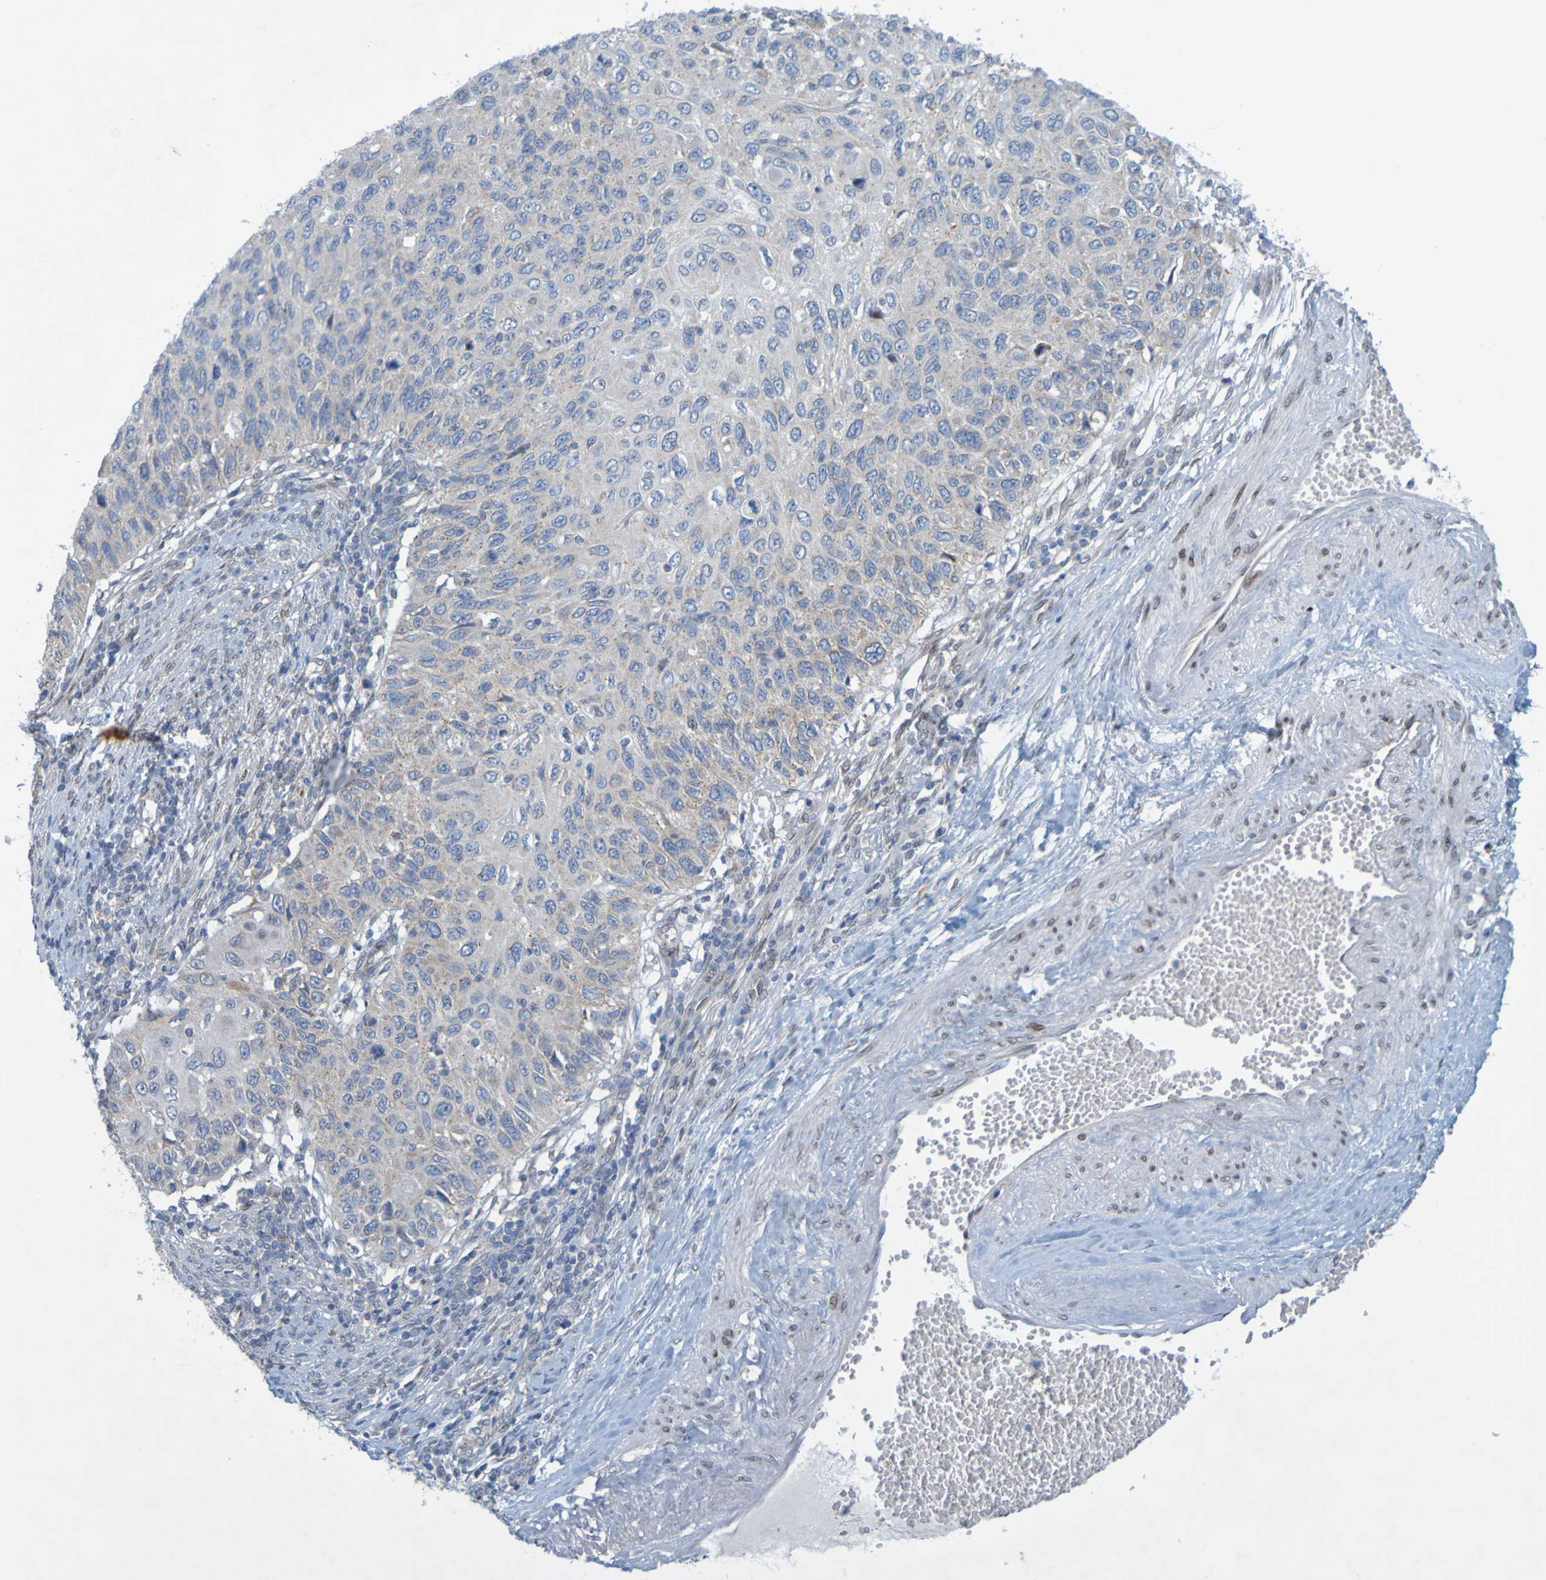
{"staining": {"intensity": "negative", "quantity": "none", "location": "none"}, "tissue": "cervical cancer", "cell_type": "Tumor cells", "image_type": "cancer", "snomed": [{"axis": "morphology", "description": "Squamous cell carcinoma, NOS"}, {"axis": "topography", "description": "Cervix"}], "caption": "DAB immunohistochemical staining of human cervical cancer (squamous cell carcinoma) exhibits no significant staining in tumor cells.", "gene": "MAG", "patient": {"sex": "female", "age": 70}}